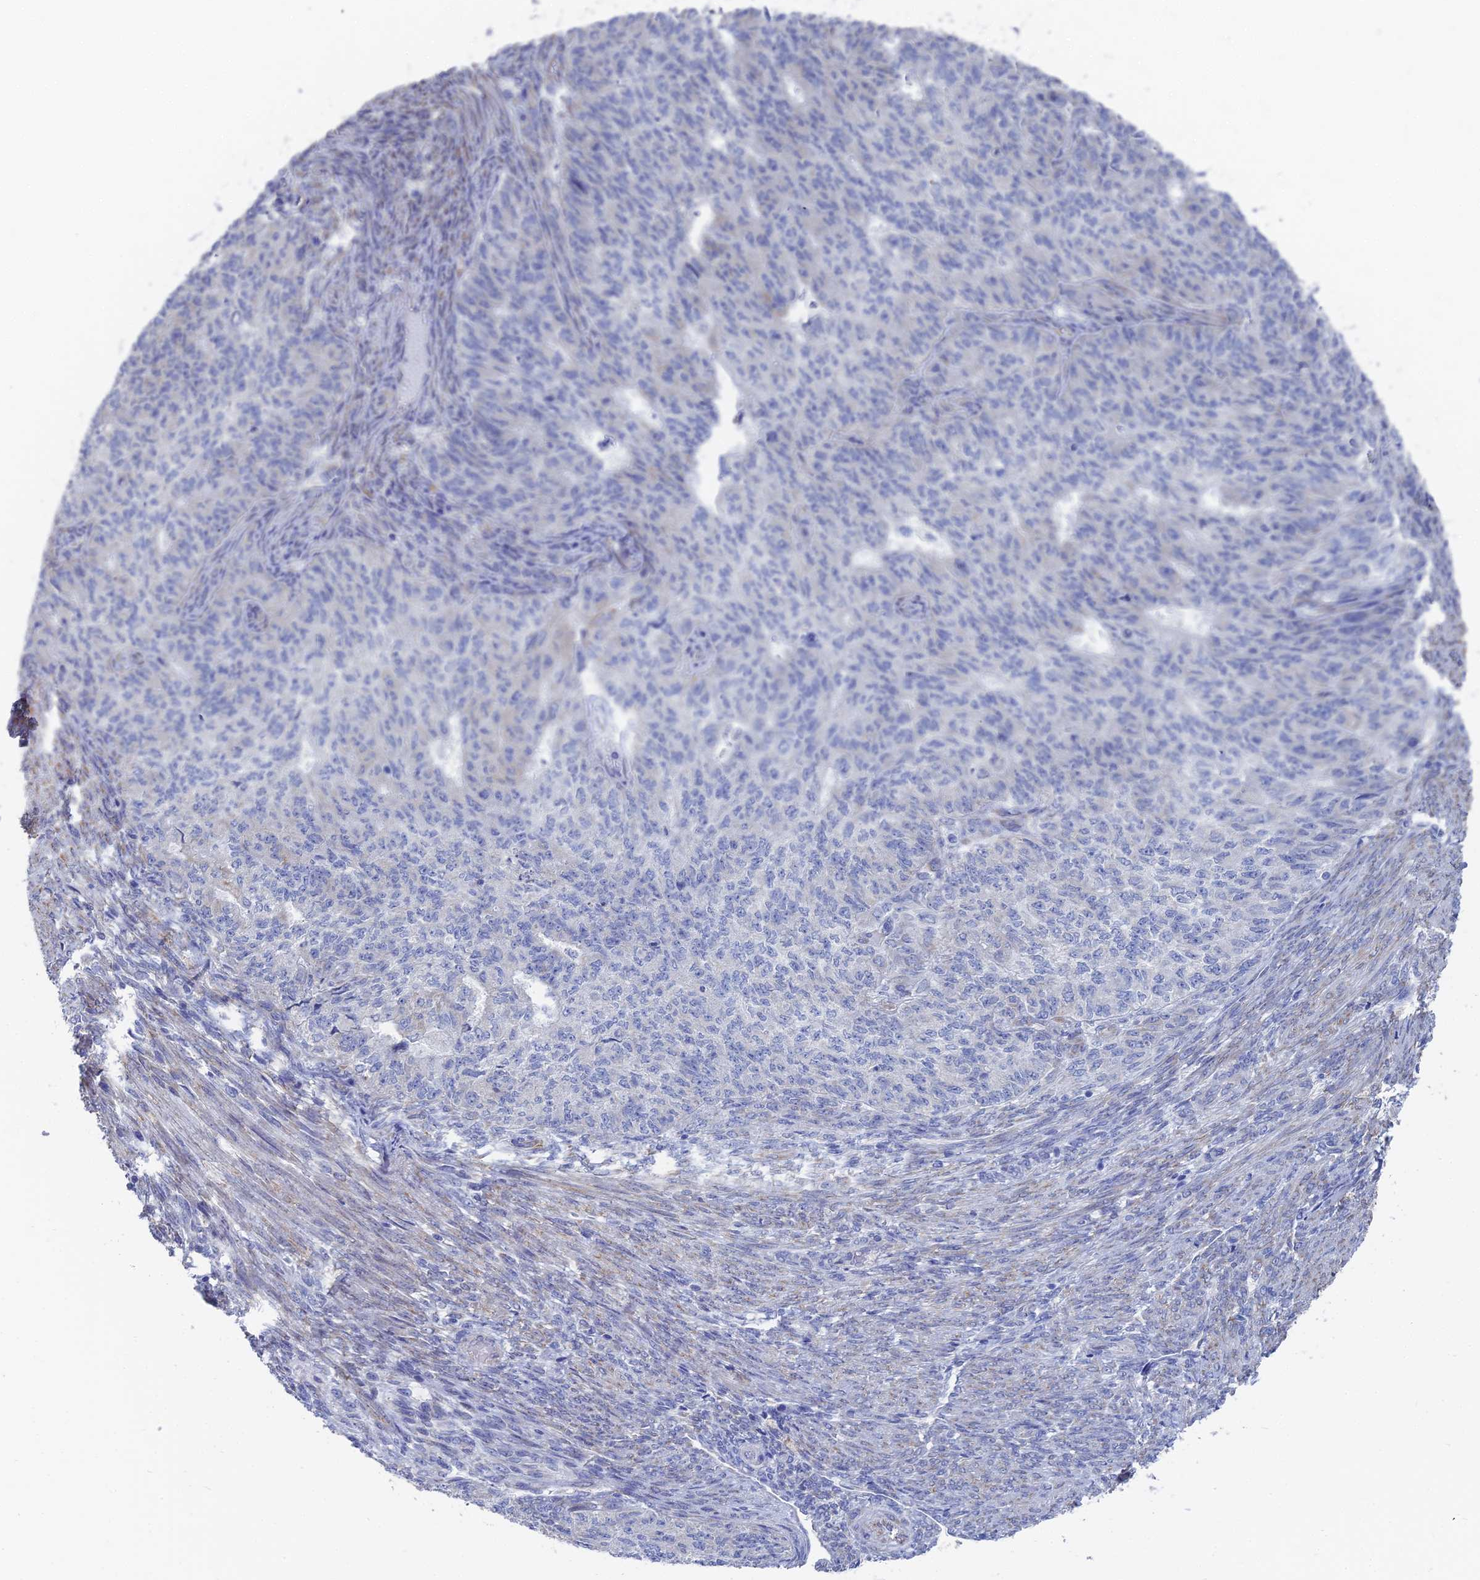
{"staining": {"intensity": "negative", "quantity": "none", "location": "none"}, "tissue": "endometrial cancer", "cell_type": "Tumor cells", "image_type": "cancer", "snomed": [{"axis": "morphology", "description": "Adenocarcinoma, NOS"}, {"axis": "topography", "description": "Endometrium"}], "caption": "Tumor cells show no significant staining in endometrial cancer.", "gene": "TNNT3", "patient": {"sex": "female", "age": 32}}